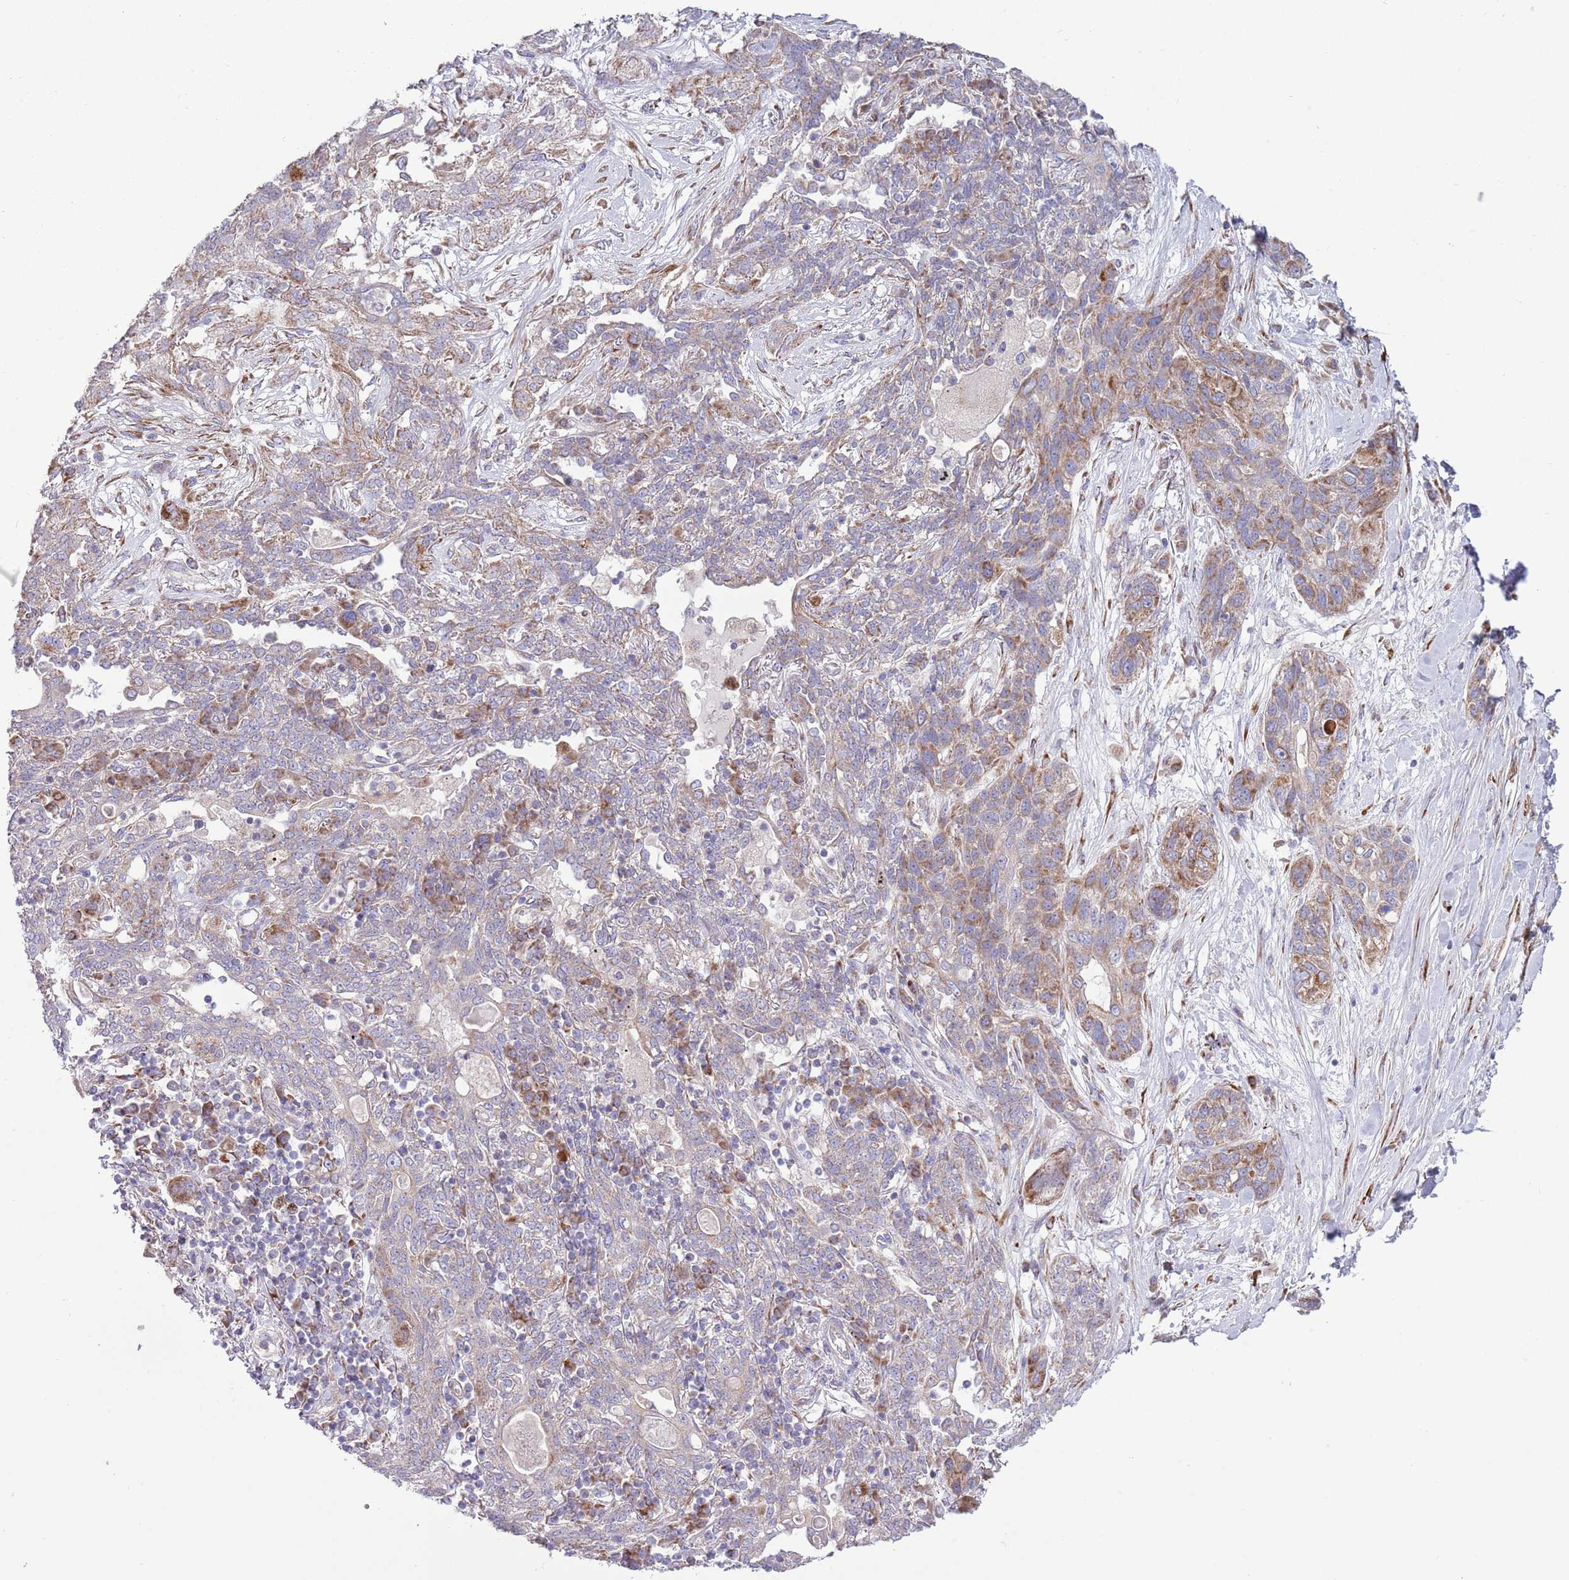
{"staining": {"intensity": "moderate", "quantity": "25%-75%", "location": "cytoplasmic/membranous"}, "tissue": "lung cancer", "cell_type": "Tumor cells", "image_type": "cancer", "snomed": [{"axis": "morphology", "description": "Squamous cell carcinoma, NOS"}, {"axis": "topography", "description": "Lung"}], "caption": "Lung squamous cell carcinoma tissue exhibits moderate cytoplasmic/membranous positivity in about 25%-75% of tumor cells, visualized by immunohistochemistry.", "gene": "TOMM5", "patient": {"sex": "female", "age": 70}}